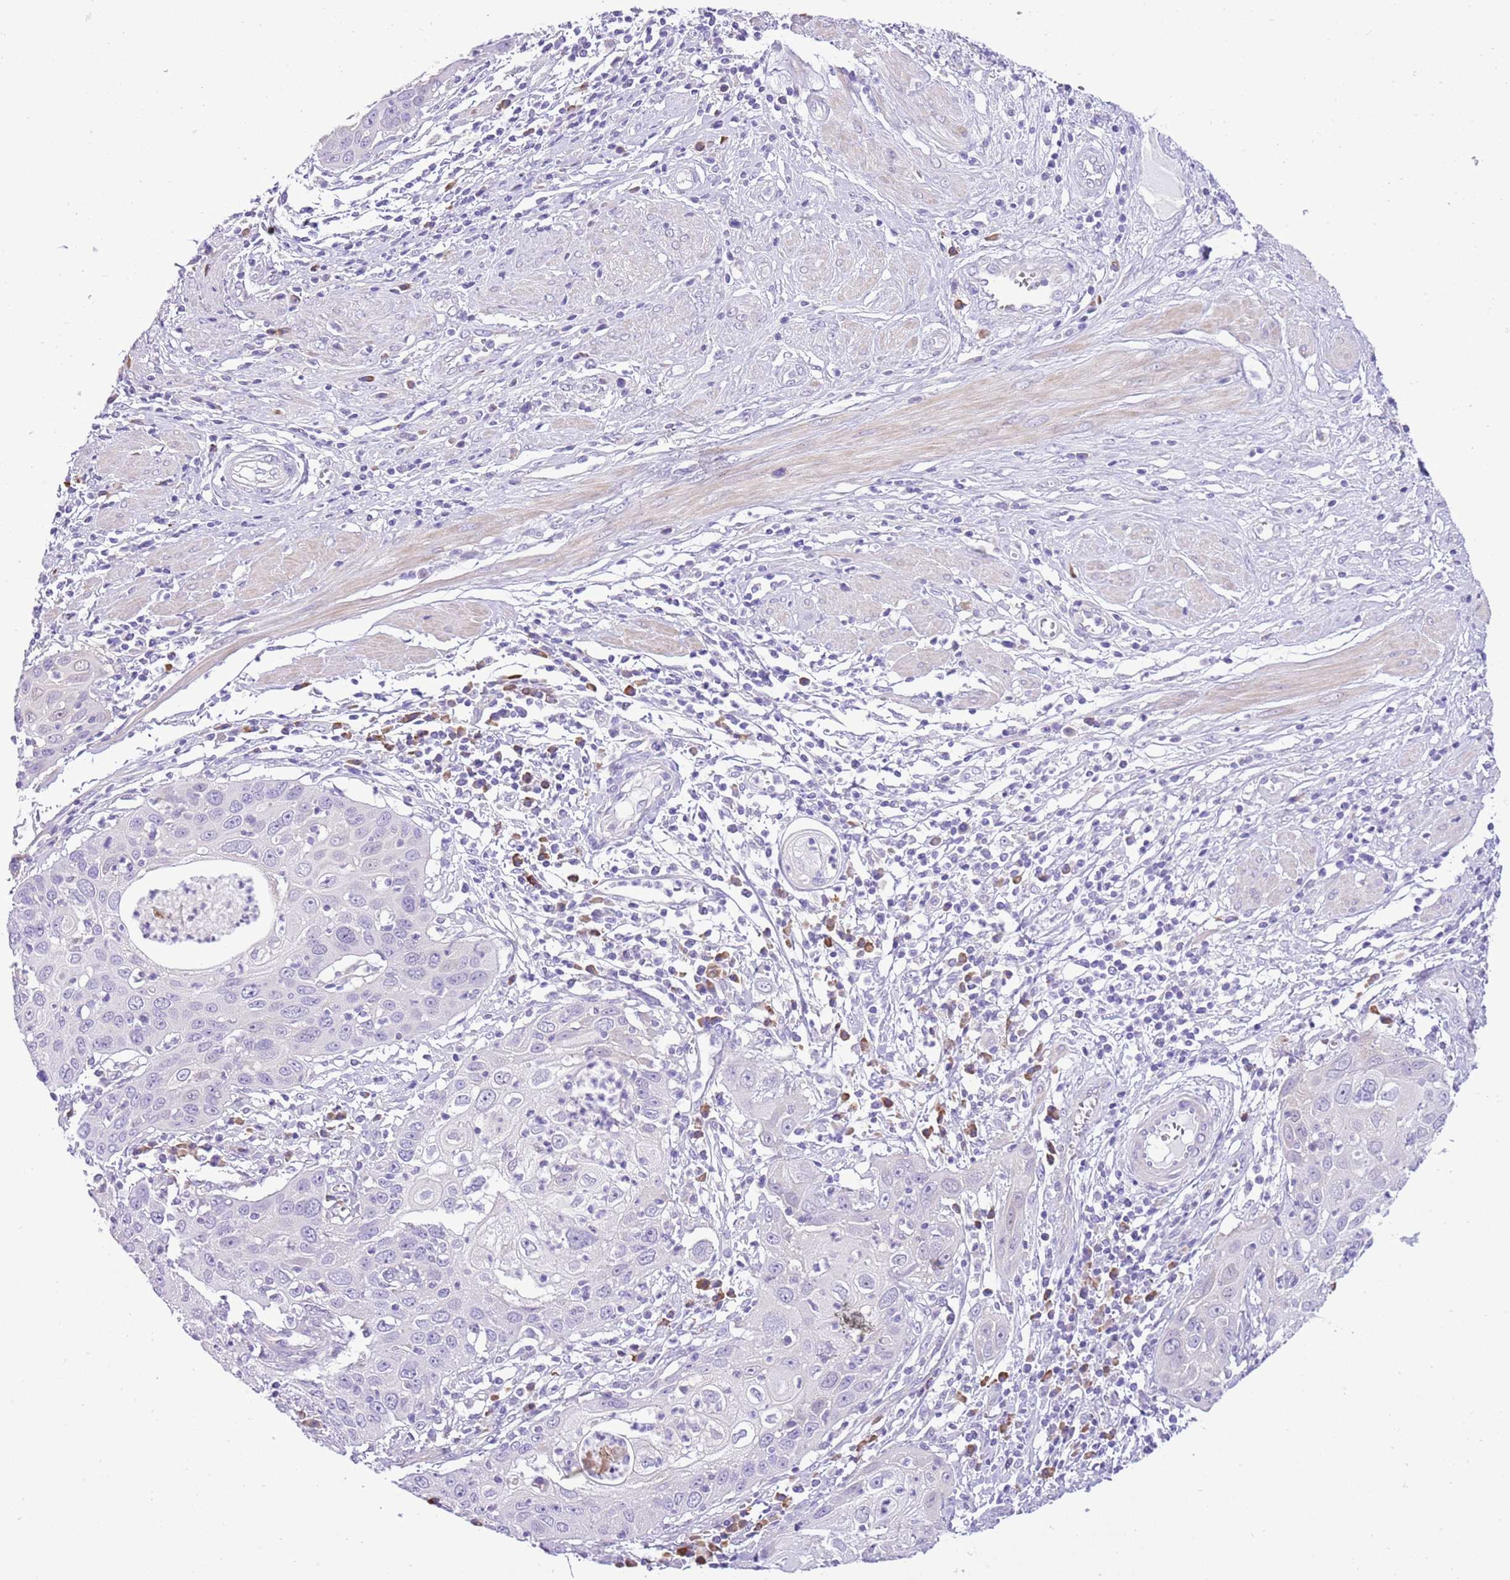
{"staining": {"intensity": "negative", "quantity": "none", "location": "none"}, "tissue": "cervical cancer", "cell_type": "Tumor cells", "image_type": "cancer", "snomed": [{"axis": "morphology", "description": "Squamous cell carcinoma, NOS"}, {"axis": "topography", "description": "Cervix"}], "caption": "An immunohistochemistry (IHC) image of cervical squamous cell carcinoma is shown. There is no staining in tumor cells of cervical squamous cell carcinoma. (DAB (3,3'-diaminobenzidine) immunohistochemistry, high magnification).", "gene": "AAR2", "patient": {"sex": "female", "age": 36}}